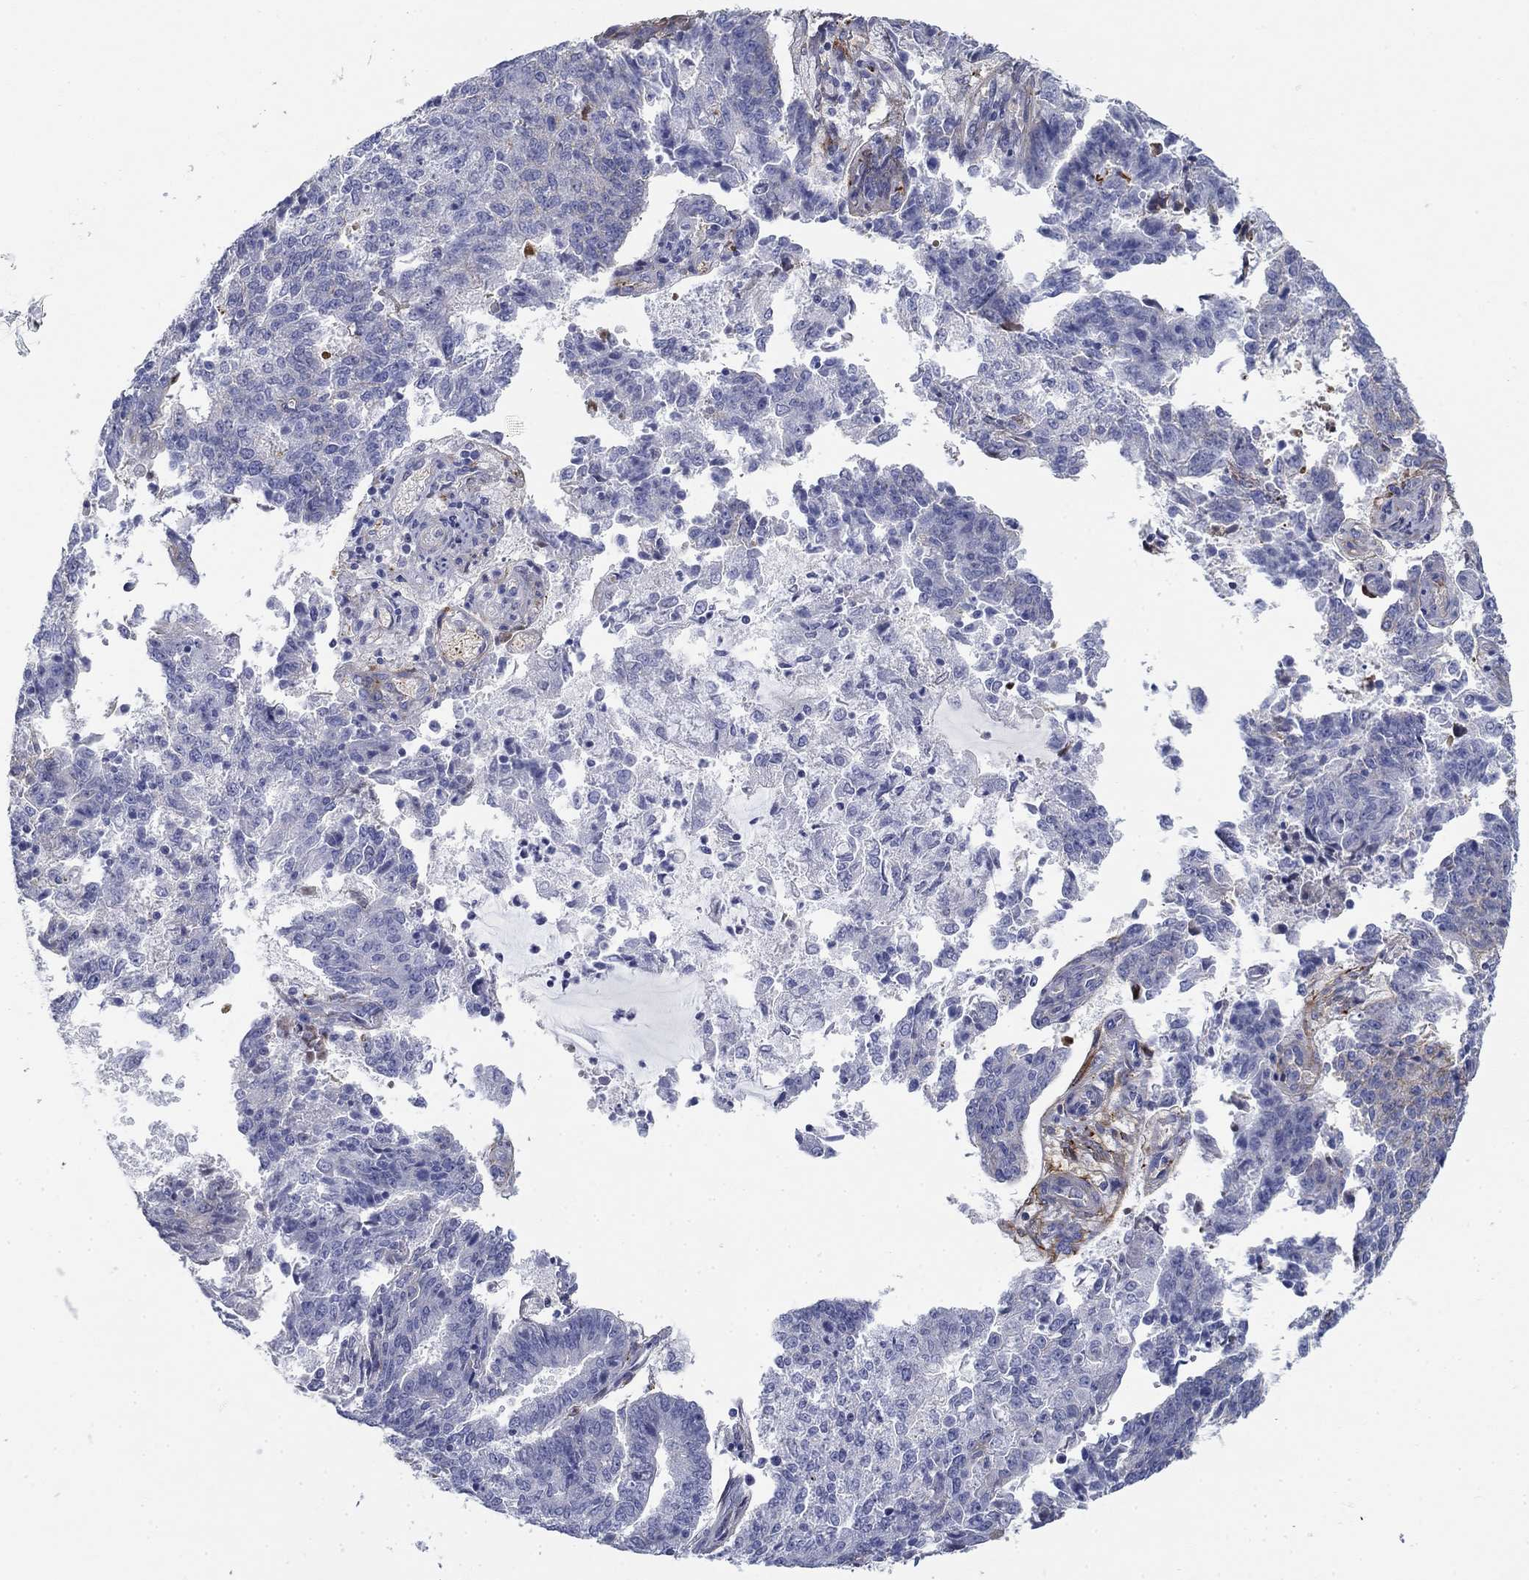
{"staining": {"intensity": "negative", "quantity": "none", "location": "none"}, "tissue": "endometrial cancer", "cell_type": "Tumor cells", "image_type": "cancer", "snomed": [{"axis": "morphology", "description": "Adenocarcinoma, NOS"}, {"axis": "topography", "description": "Endometrium"}], "caption": "Endometrial cancer (adenocarcinoma) was stained to show a protein in brown. There is no significant staining in tumor cells.", "gene": "GPC1", "patient": {"sex": "female", "age": 82}}